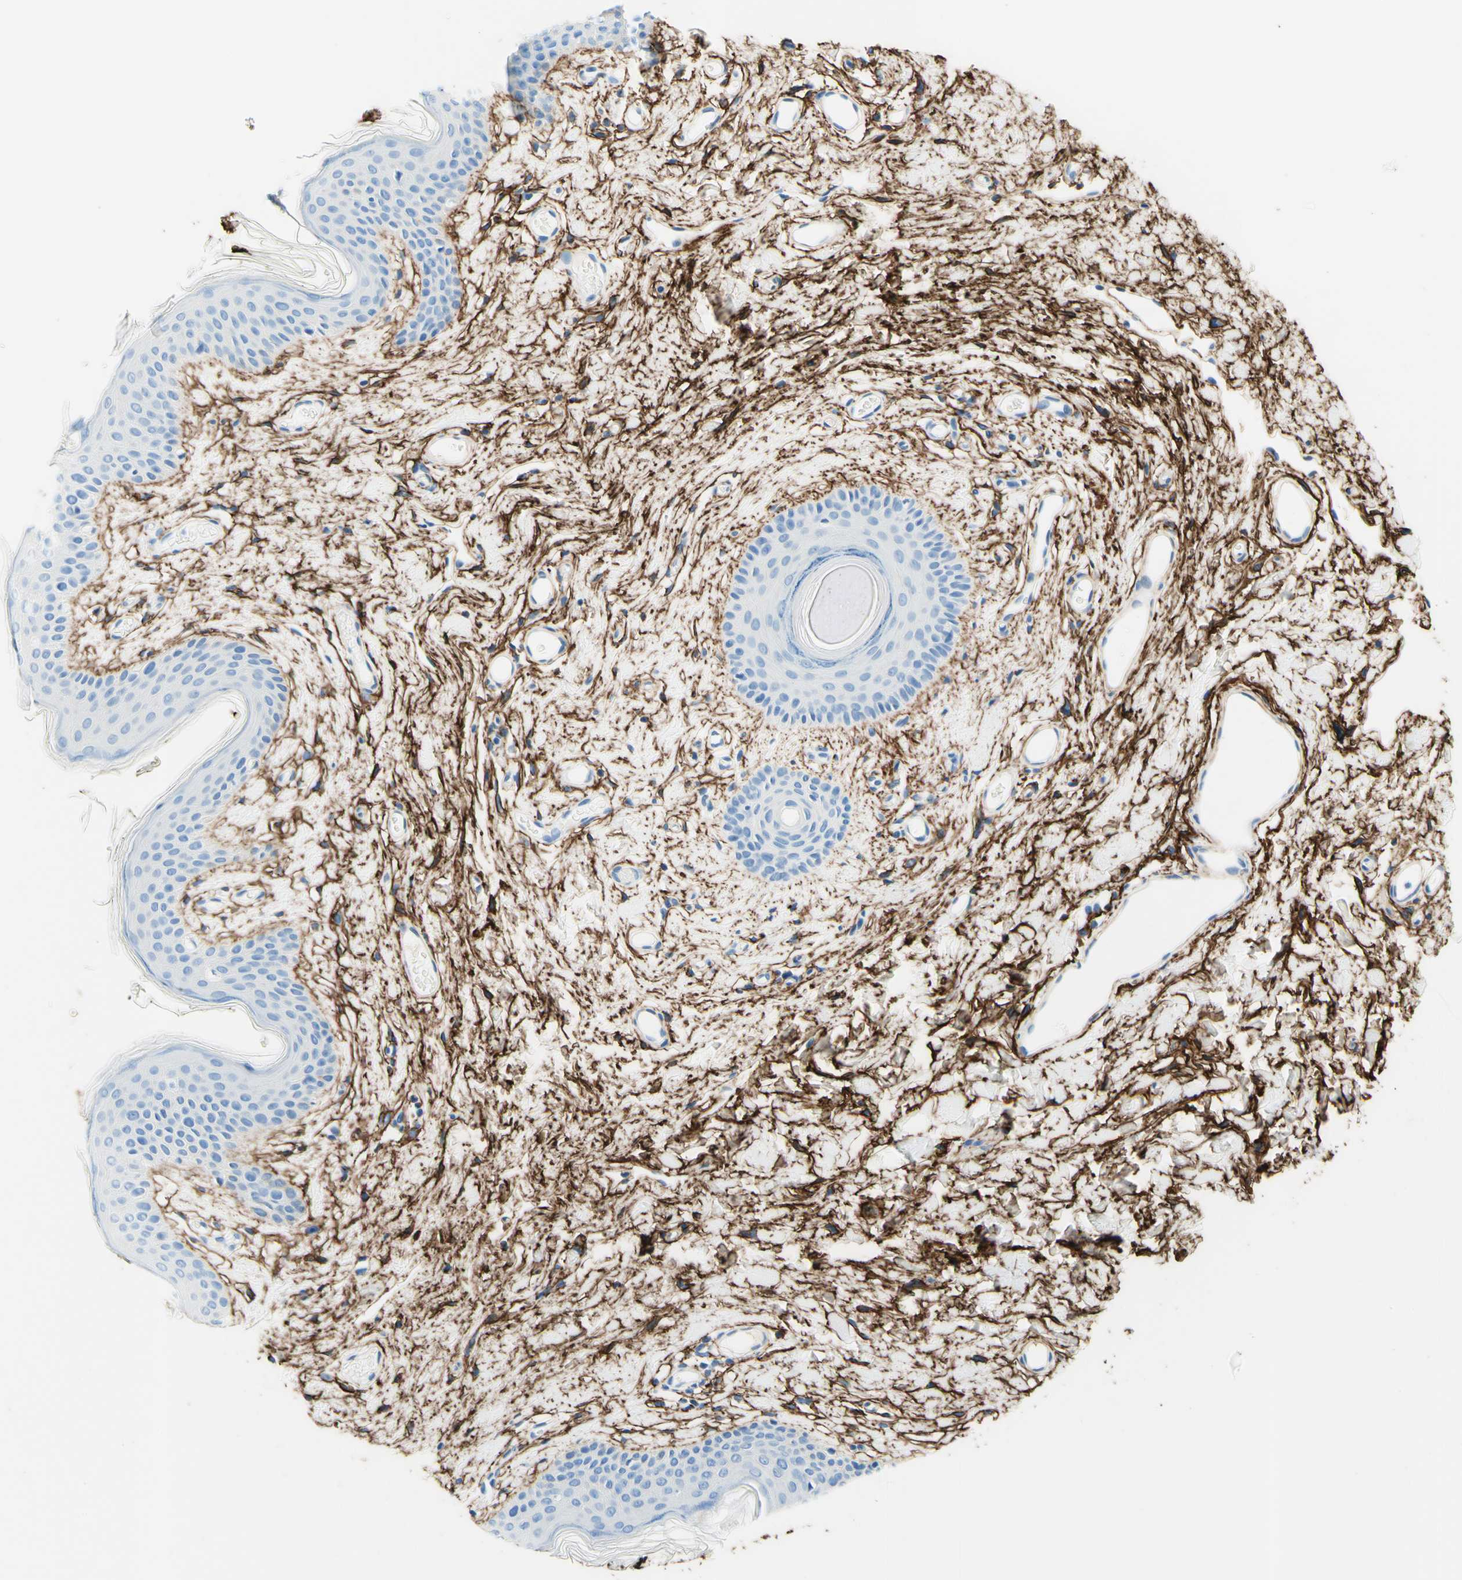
{"staining": {"intensity": "negative", "quantity": "none", "location": "none"}, "tissue": "skin", "cell_type": "Epidermal cells", "image_type": "normal", "snomed": [{"axis": "morphology", "description": "Normal tissue, NOS"}, {"axis": "morphology", "description": "Inflammation, NOS"}, {"axis": "topography", "description": "Vulva"}], "caption": "The image reveals no staining of epidermal cells in unremarkable skin. (Stains: DAB IHC with hematoxylin counter stain, Microscopy: brightfield microscopy at high magnification).", "gene": "MFAP5", "patient": {"sex": "female", "age": 84}}